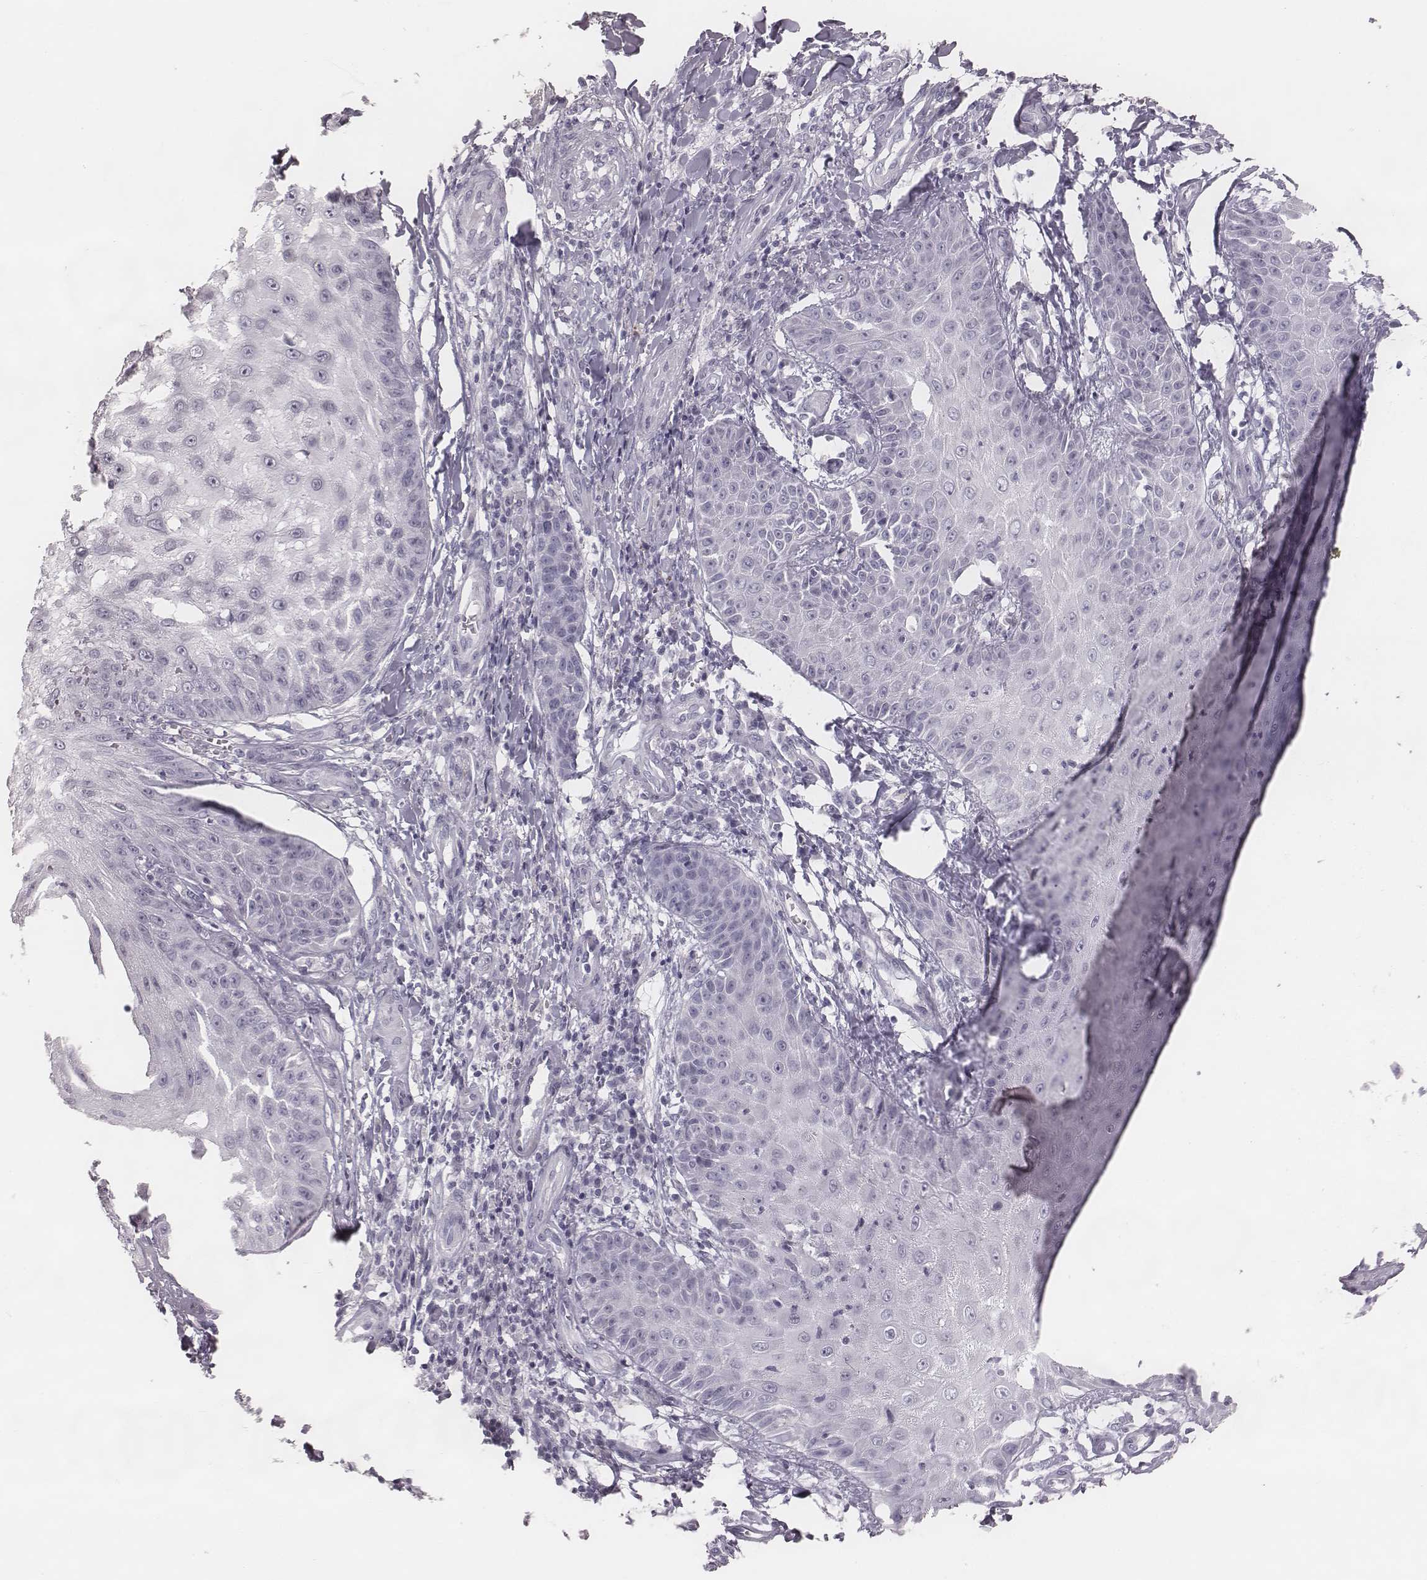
{"staining": {"intensity": "negative", "quantity": "none", "location": "none"}, "tissue": "skin cancer", "cell_type": "Tumor cells", "image_type": "cancer", "snomed": [{"axis": "morphology", "description": "Squamous cell carcinoma, NOS"}, {"axis": "topography", "description": "Skin"}], "caption": "Tumor cells show no significant protein positivity in skin cancer. (Immunohistochemistry, brightfield microscopy, high magnification).", "gene": "SPA17", "patient": {"sex": "male", "age": 70}}